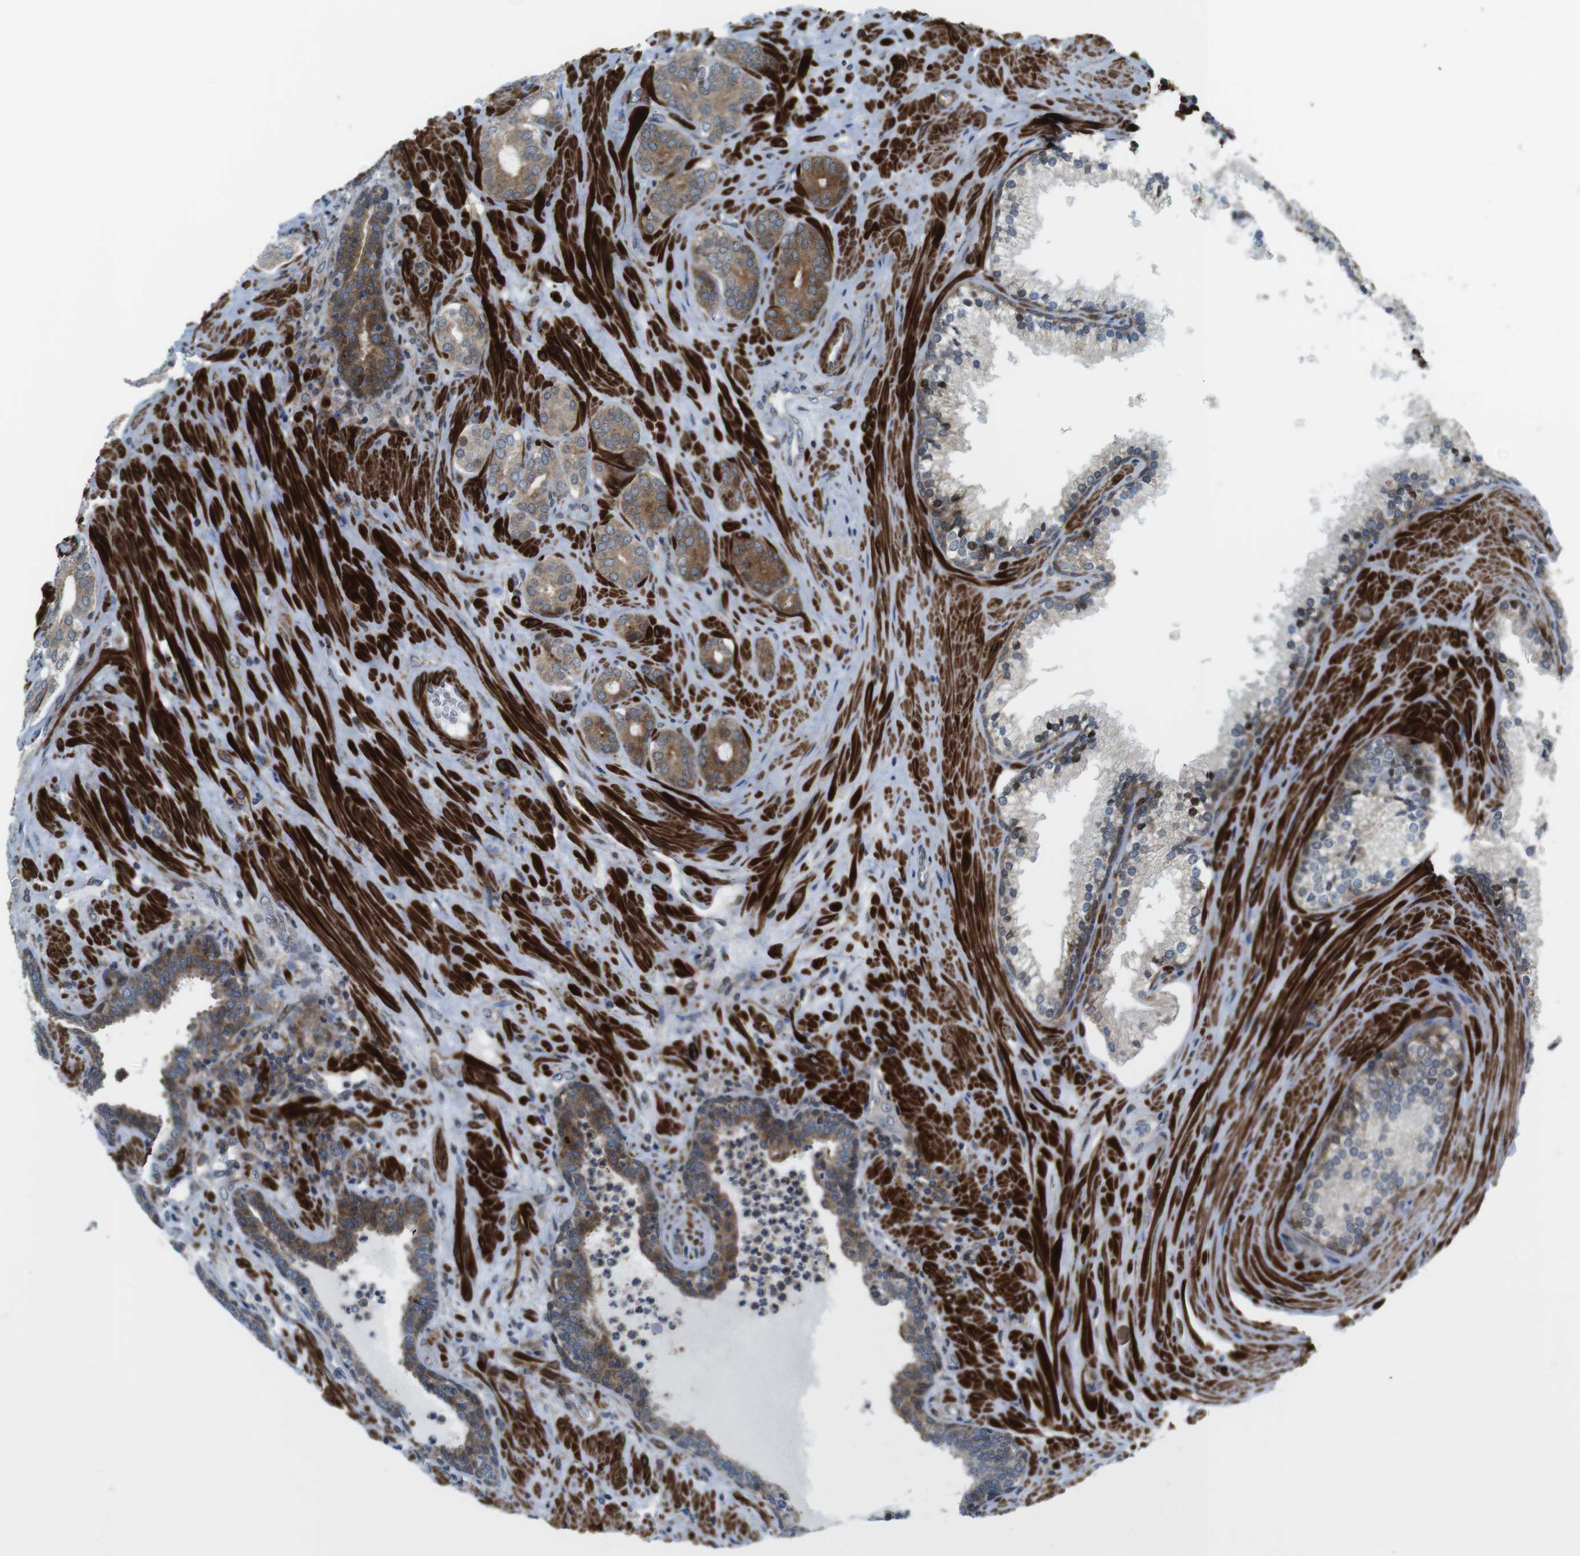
{"staining": {"intensity": "moderate", "quantity": ">75%", "location": "cytoplasmic/membranous"}, "tissue": "prostate cancer", "cell_type": "Tumor cells", "image_type": "cancer", "snomed": [{"axis": "morphology", "description": "Adenocarcinoma, Low grade"}, {"axis": "topography", "description": "Prostate"}], "caption": "A brown stain highlights moderate cytoplasmic/membranous staining of a protein in human prostate cancer (low-grade adenocarcinoma) tumor cells. The protein of interest is shown in brown color, while the nuclei are stained blue.", "gene": "CUL7", "patient": {"sex": "male", "age": 63}}